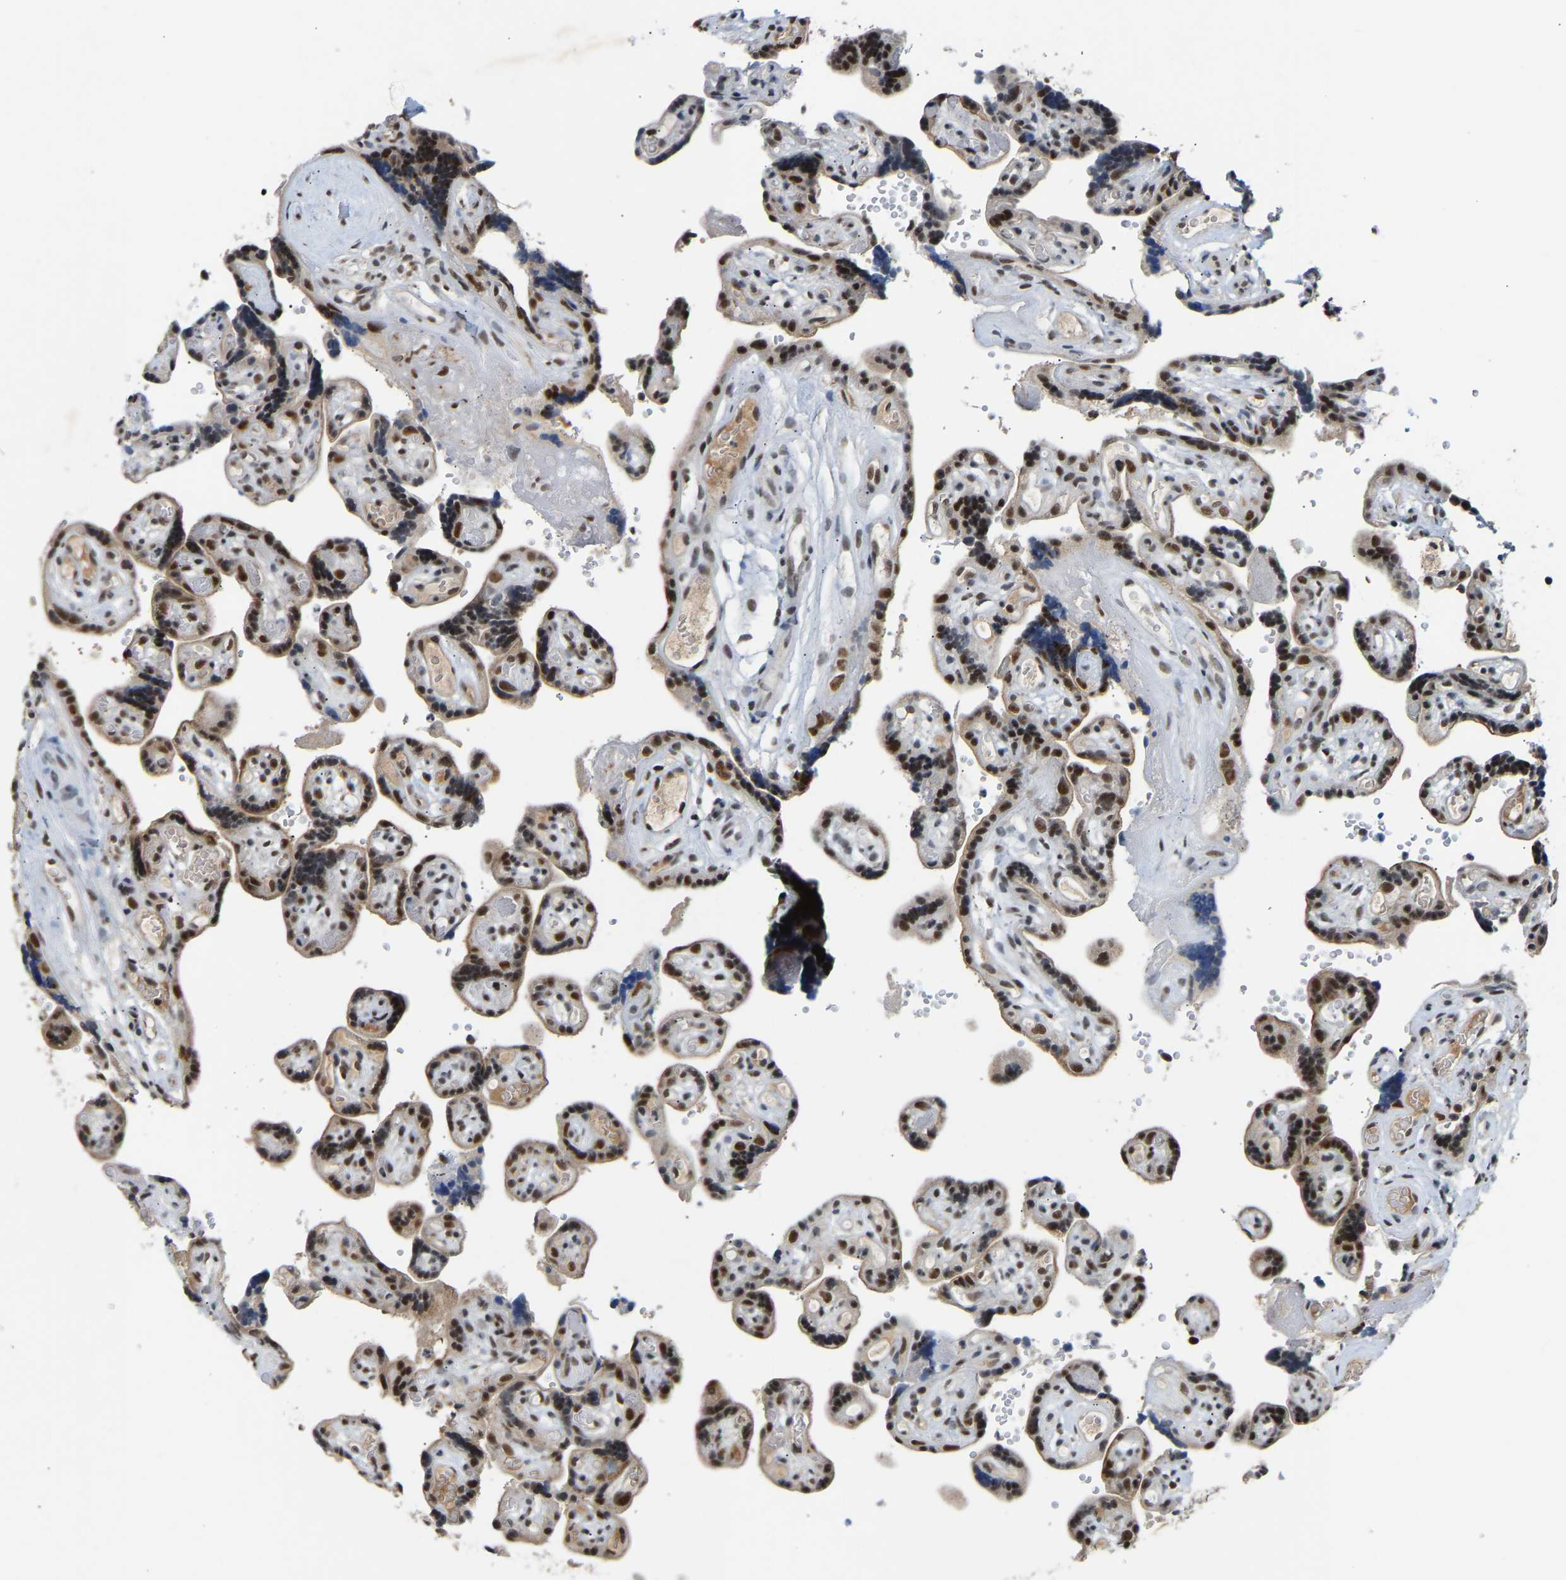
{"staining": {"intensity": "strong", "quantity": ">75%", "location": "nuclear"}, "tissue": "placenta", "cell_type": "Decidual cells", "image_type": "normal", "snomed": [{"axis": "morphology", "description": "Normal tissue, NOS"}, {"axis": "topography", "description": "Placenta"}], "caption": "This micrograph reveals unremarkable placenta stained with immunohistochemistry to label a protein in brown. The nuclear of decidual cells show strong positivity for the protein. Nuclei are counter-stained blue.", "gene": "RBM15", "patient": {"sex": "female", "age": 30}}